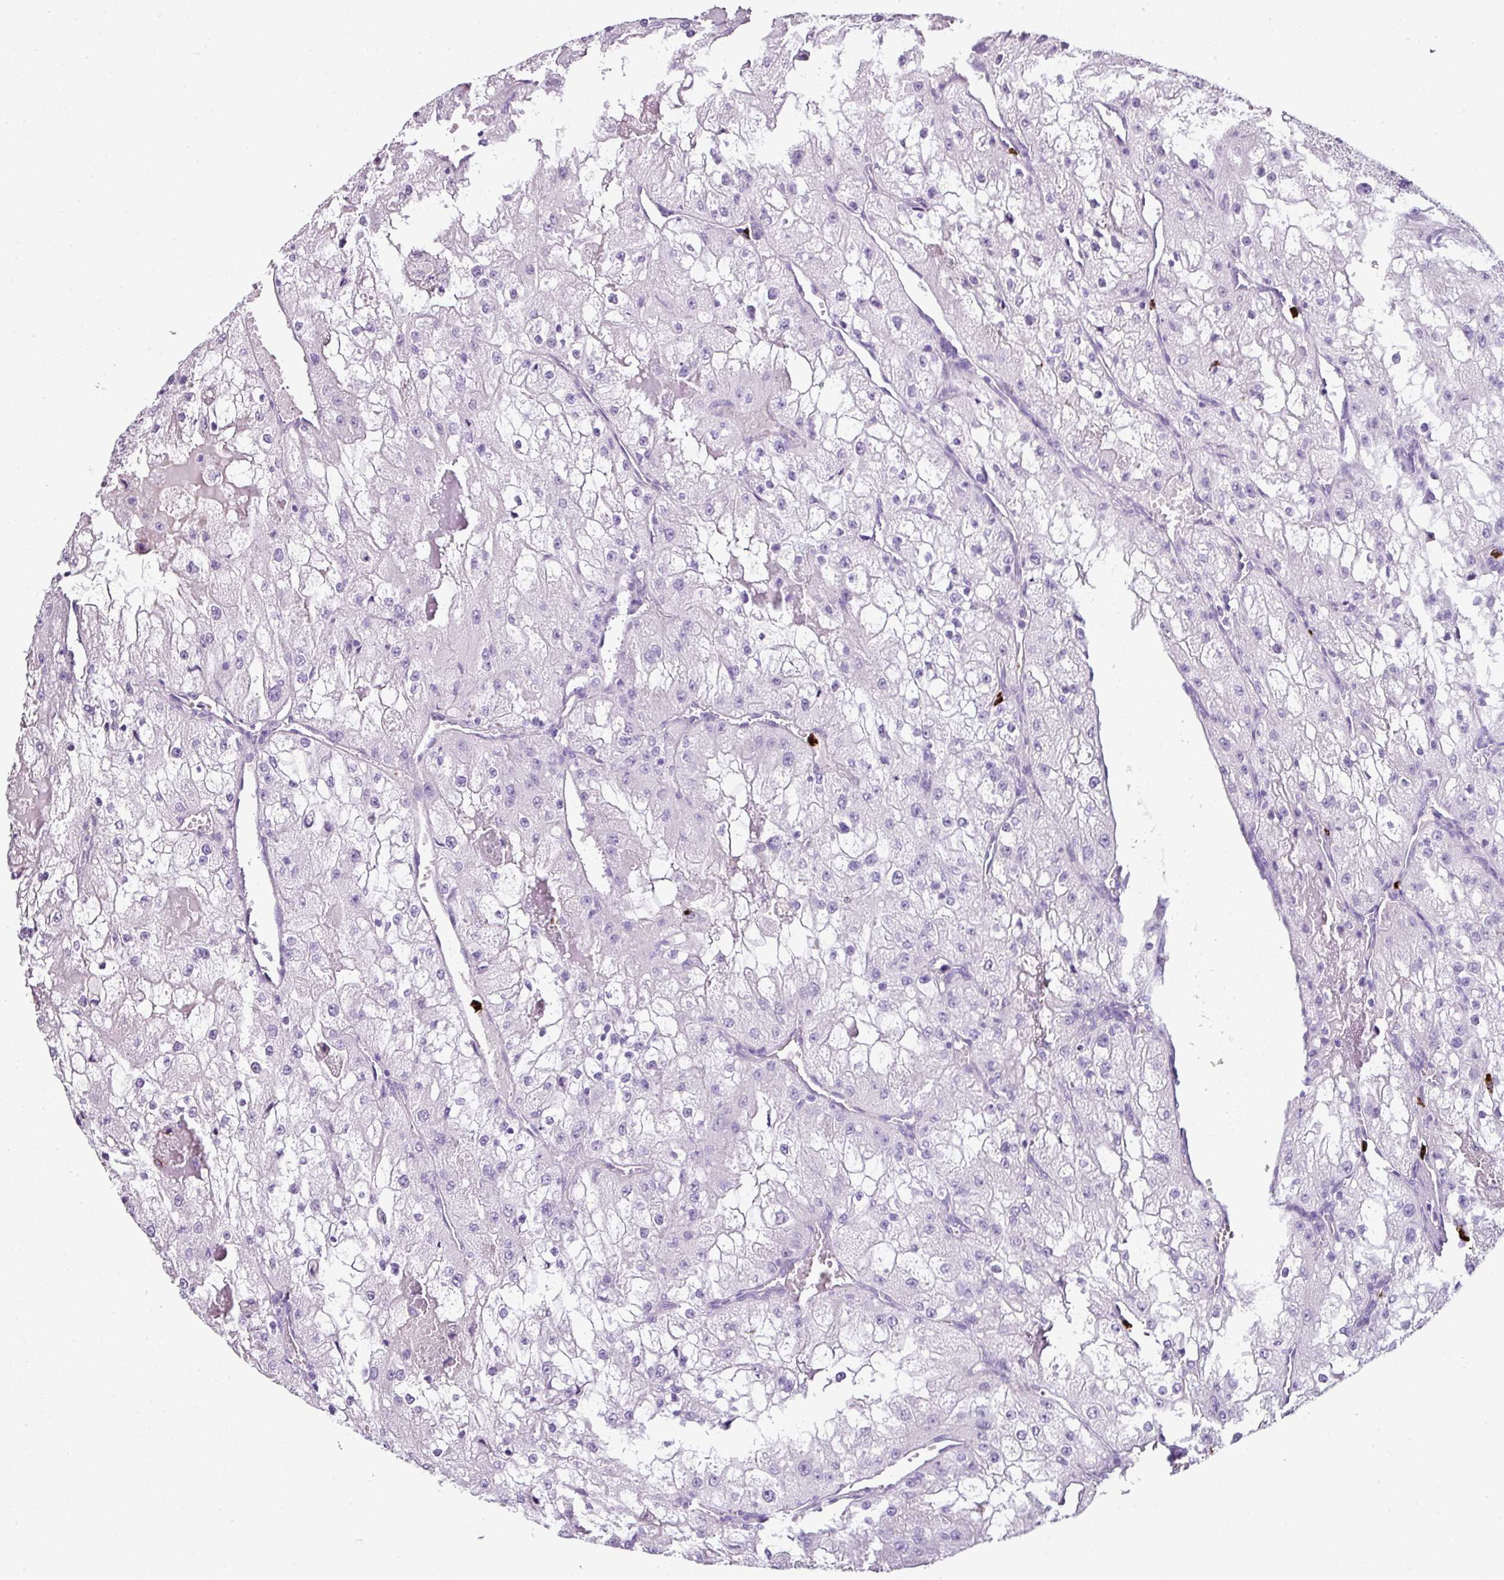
{"staining": {"intensity": "negative", "quantity": "none", "location": "none"}, "tissue": "renal cancer", "cell_type": "Tumor cells", "image_type": "cancer", "snomed": [{"axis": "morphology", "description": "Adenocarcinoma, NOS"}, {"axis": "topography", "description": "Kidney"}], "caption": "Tumor cells are negative for protein expression in human renal cancer.", "gene": "CTSG", "patient": {"sex": "female", "age": 74}}